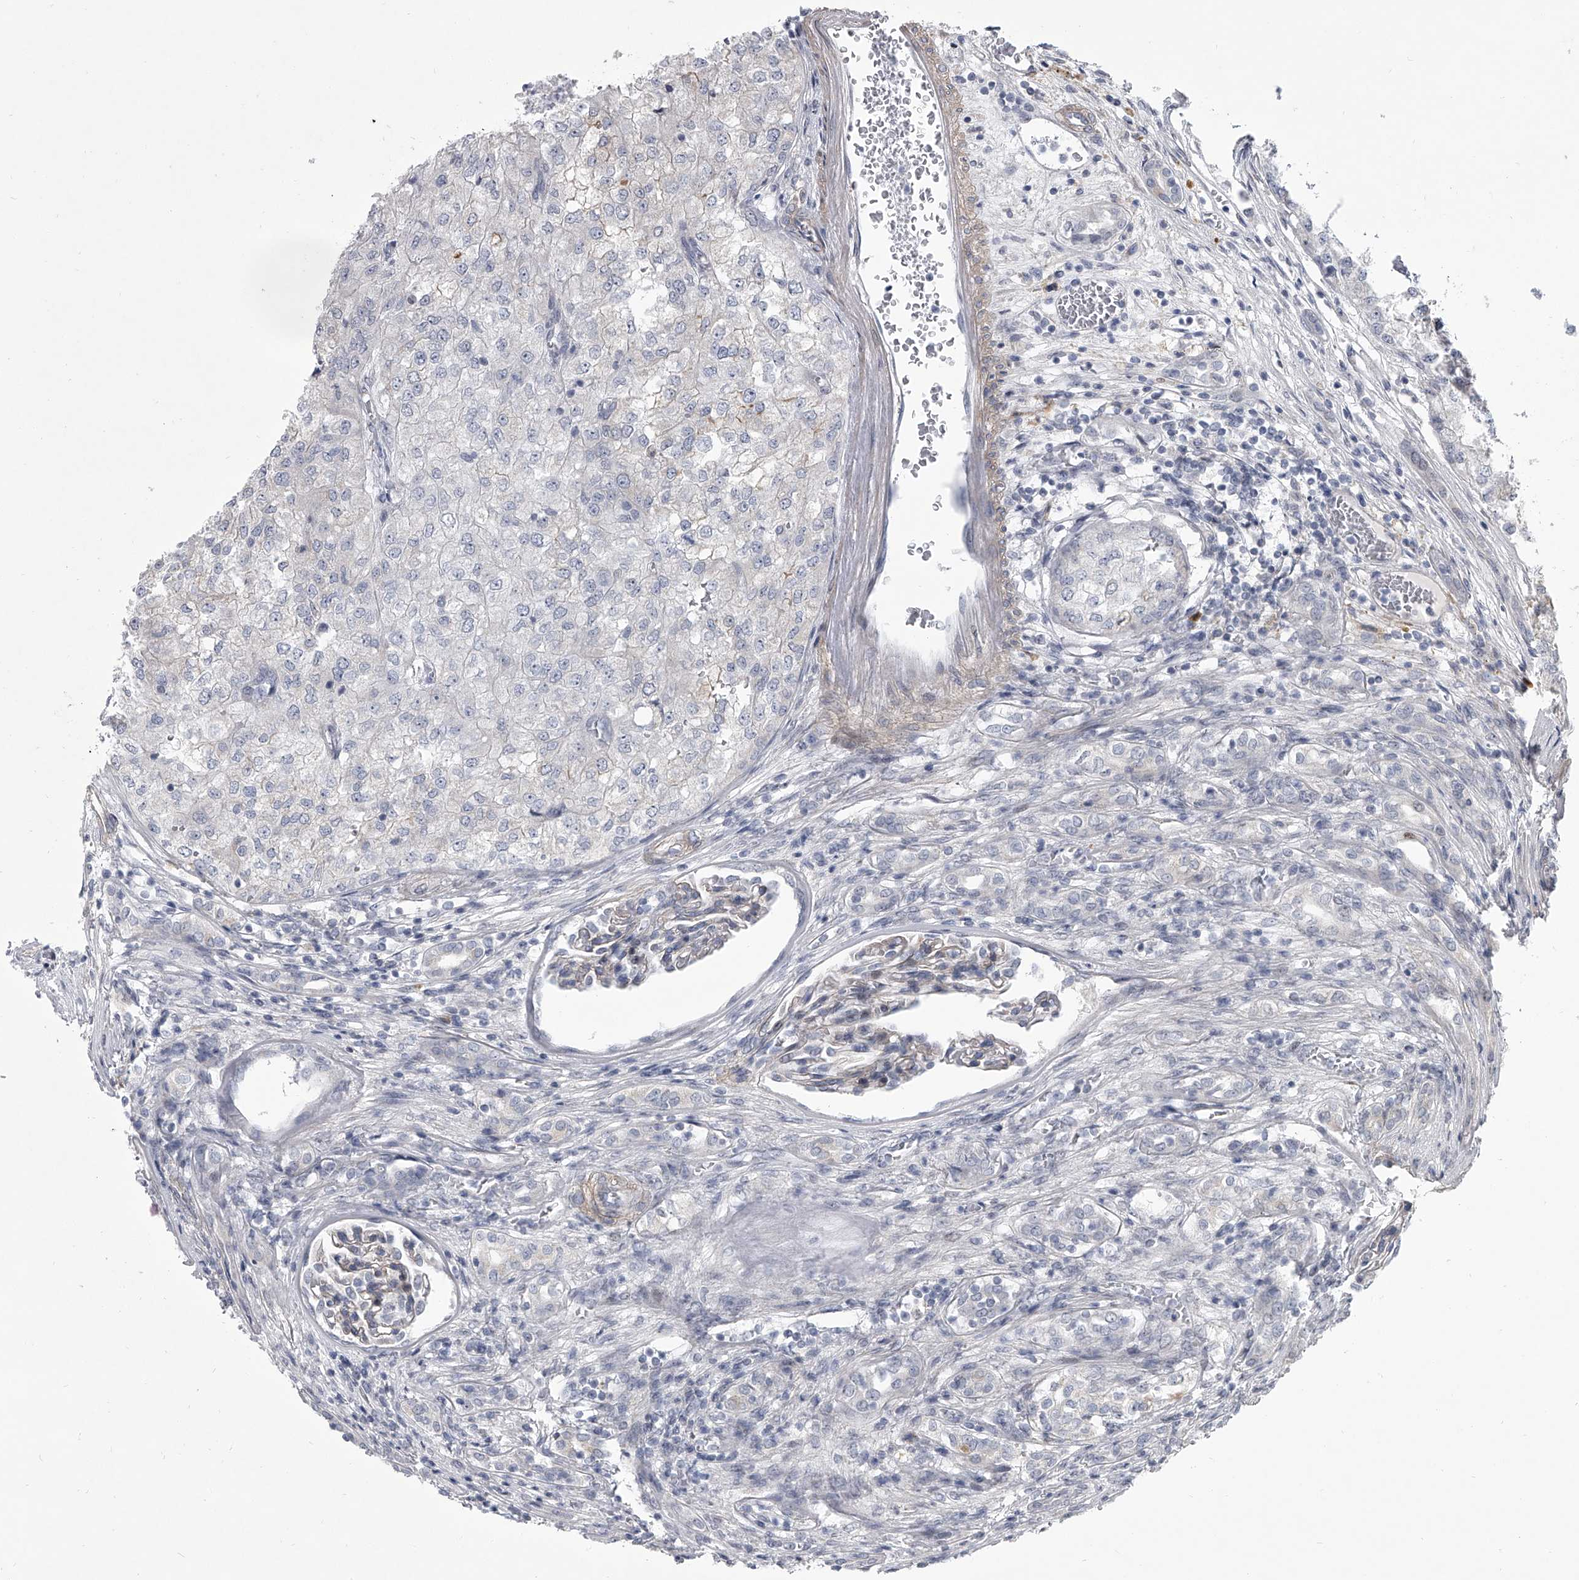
{"staining": {"intensity": "negative", "quantity": "none", "location": "none"}, "tissue": "renal cancer", "cell_type": "Tumor cells", "image_type": "cancer", "snomed": [{"axis": "morphology", "description": "Adenocarcinoma, NOS"}, {"axis": "topography", "description": "Kidney"}], "caption": "Human adenocarcinoma (renal) stained for a protein using IHC reveals no positivity in tumor cells.", "gene": "HEATR6", "patient": {"sex": "female", "age": 54}}